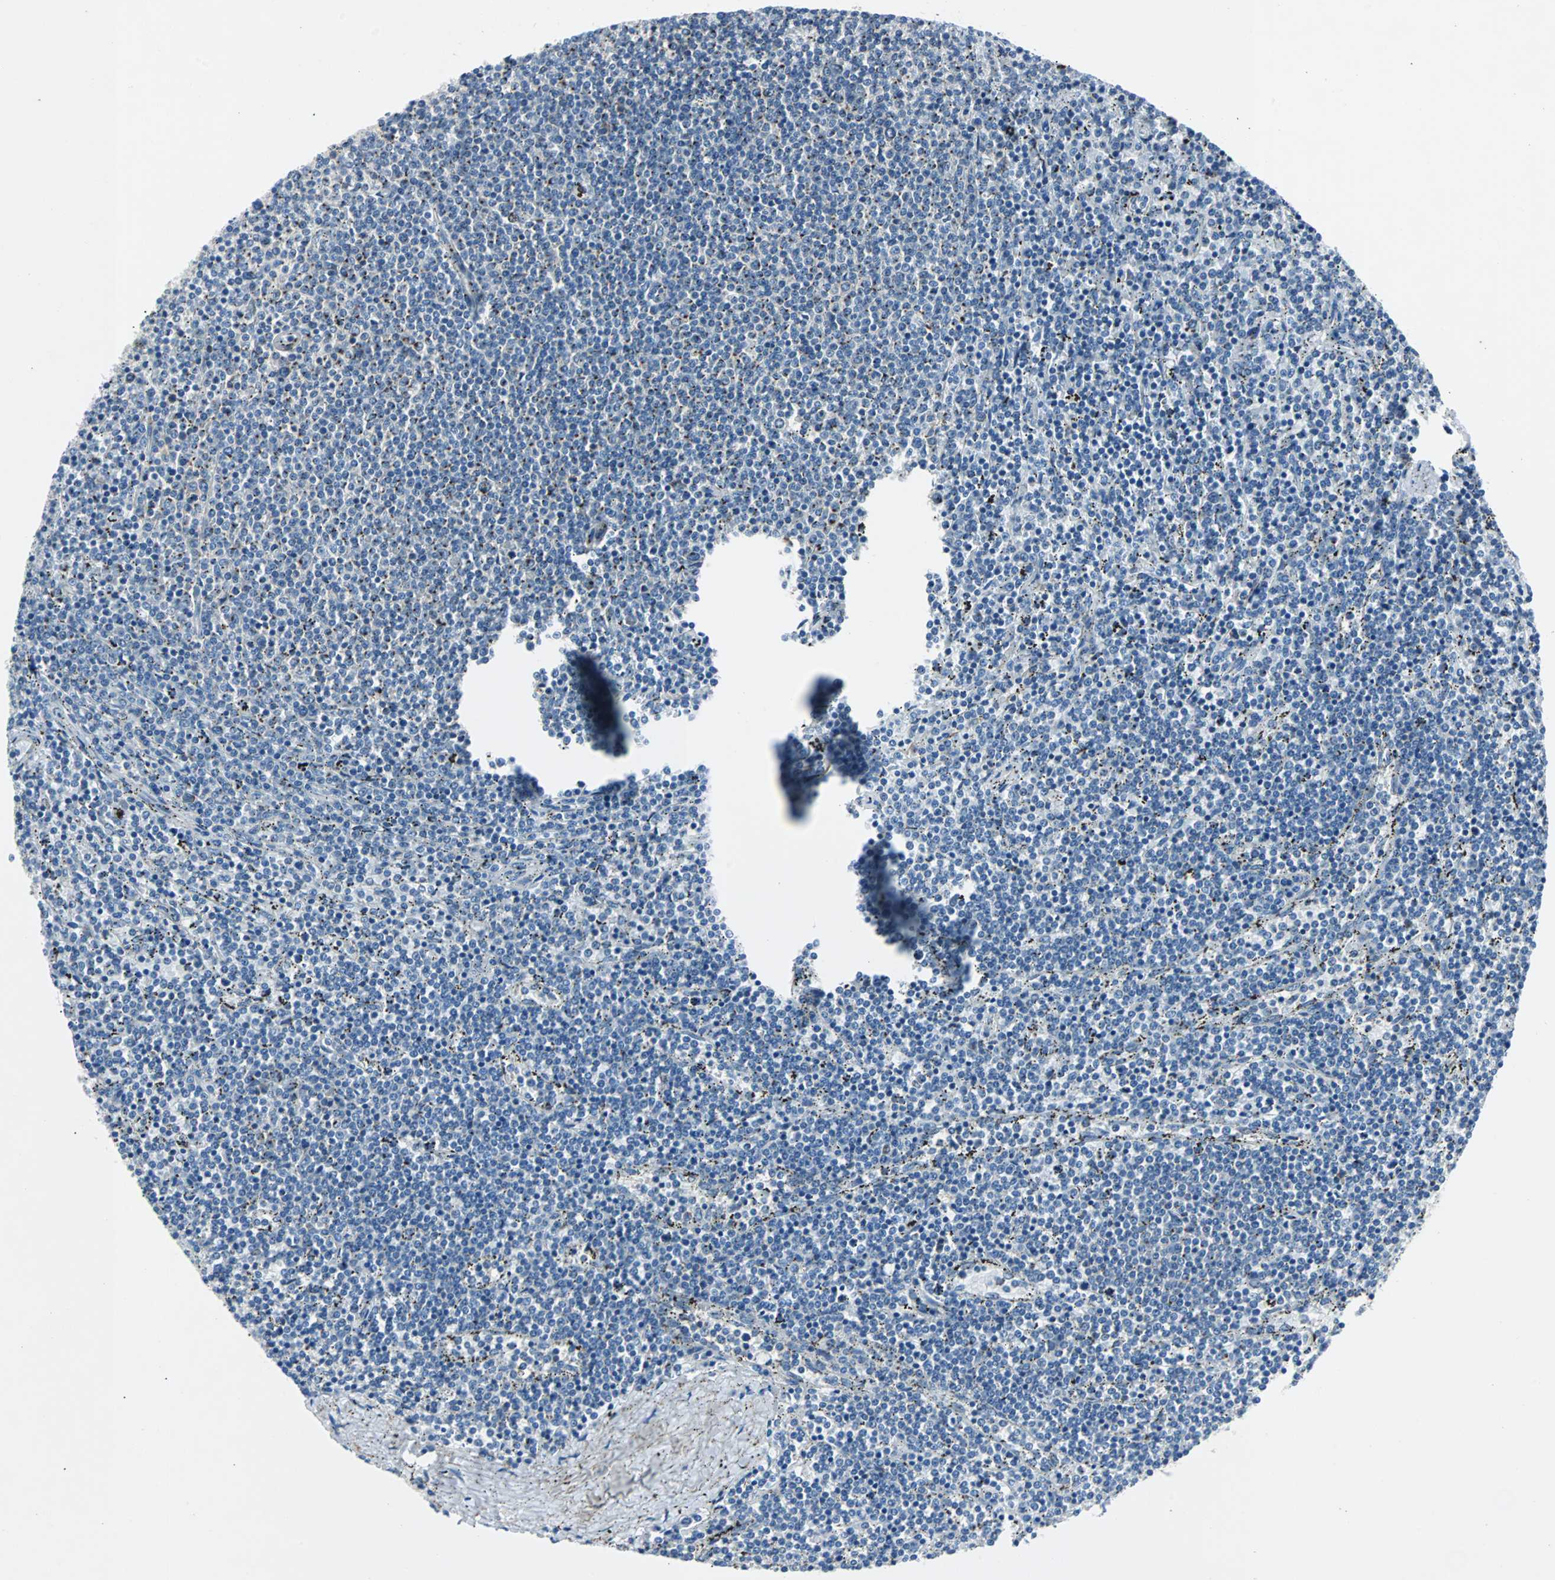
{"staining": {"intensity": "negative", "quantity": "none", "location": "none"}, "tissue": "lymphoma", "cell_type": "Tumor cells", "image_type": "cancer", "snomed": [{"axis": "morphology", "description": "Malignant lymphoma, non-Hodgkin's type, Low grade"}, {"axis": "topography", "description": "Spleen"}], "caption": "Tumor cells show no significant protein expression in low-grade malignant lymphoma, non-Hodgkin's type.", "gene": "BBC3", "patient": {"sex": "female", "age": 50}}